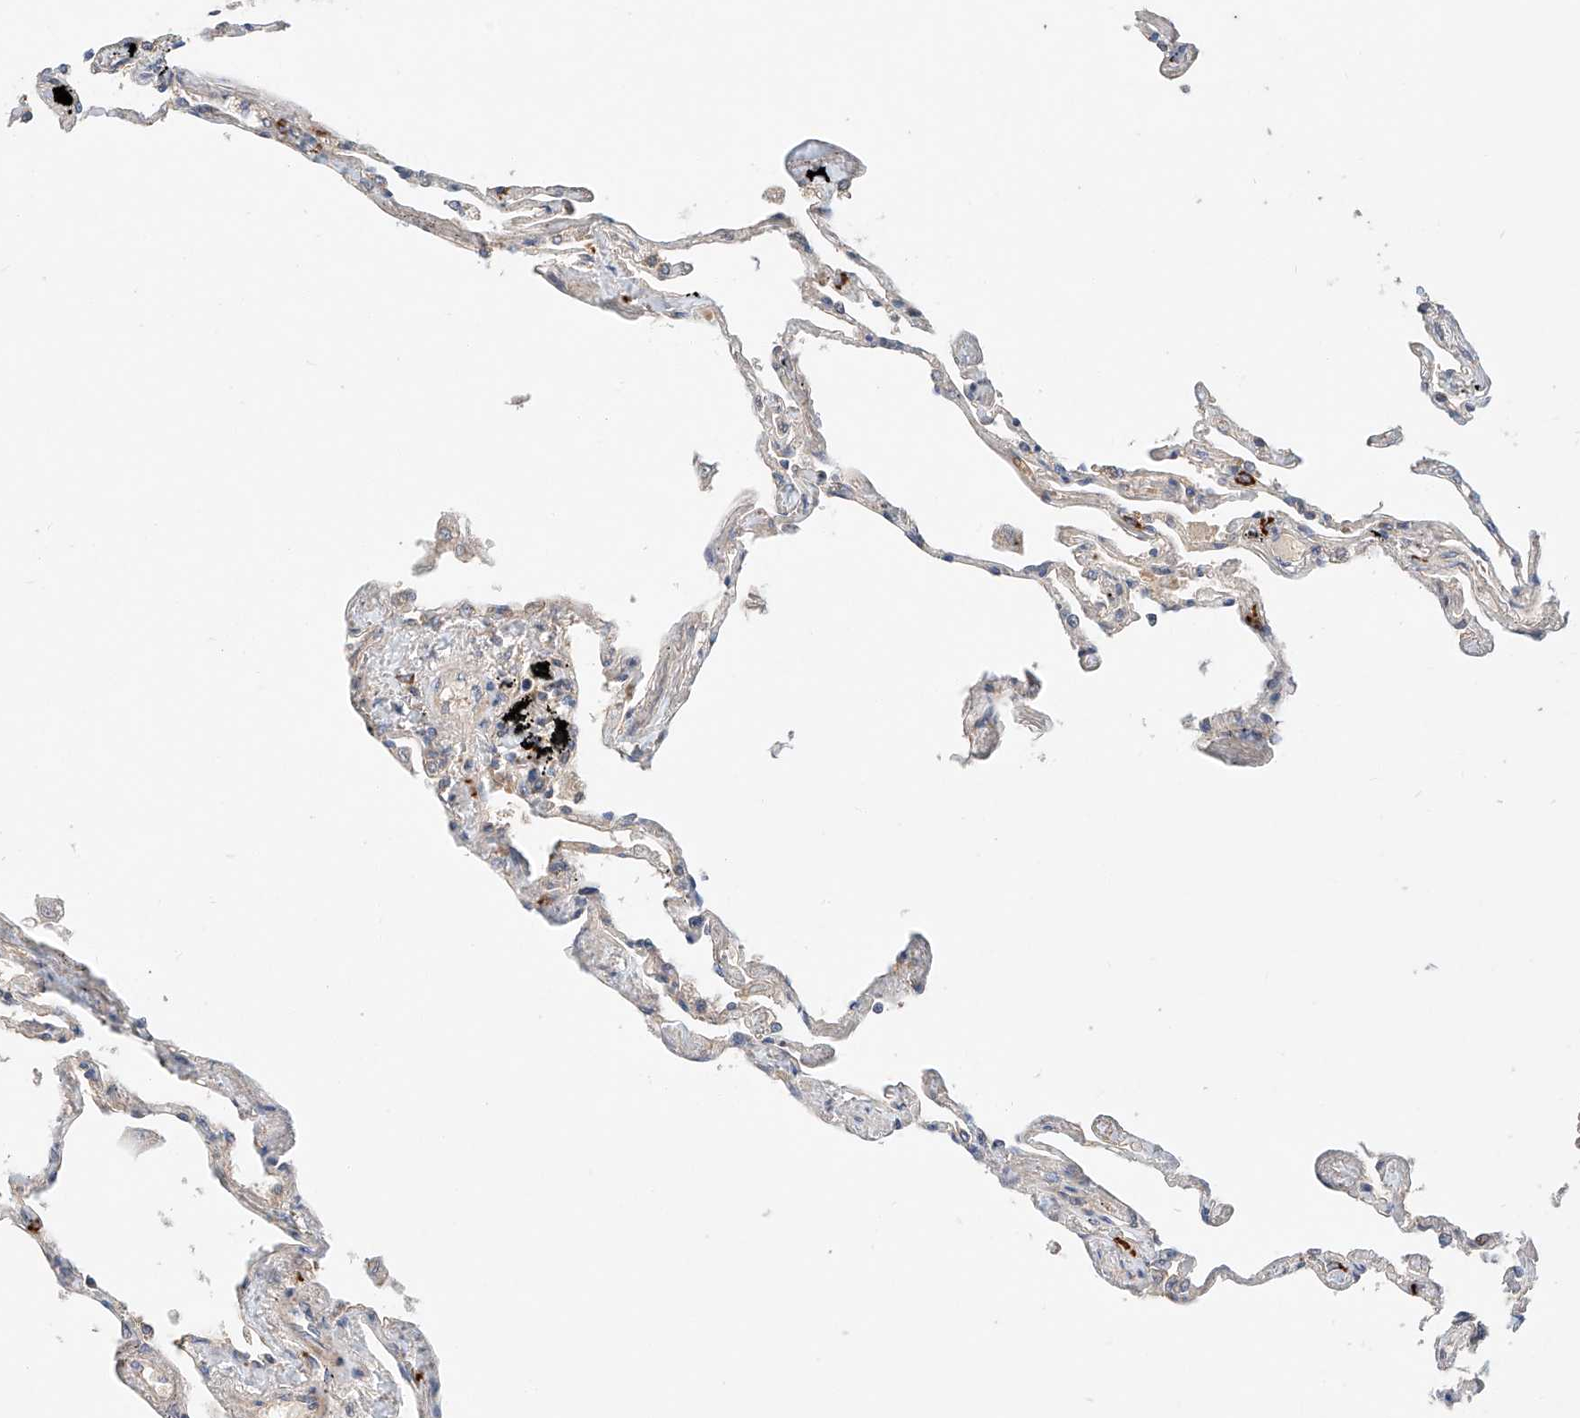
{"staining": {"intensity": "weak", "quantity": "25%-75%", "location": "cytoplasmic/membranous"}, "tissue": "lung", "cell_type": "Alveolar cells", "image_type": "normal", "snomed": [{"axis": "morphology", "description": "Normal tissue, NOS"}, {"axis": "topography", "description": "Lung"}], "caption": "The immunohistochemical stain labels weak cytoplasmic/membranous expression in alveolar cells of normal lung. (Brightfield microscopy of DAB IHC at high magnification).", "gene": "XPNPEP1", "patient": {"sex": "female", "age": 67}}